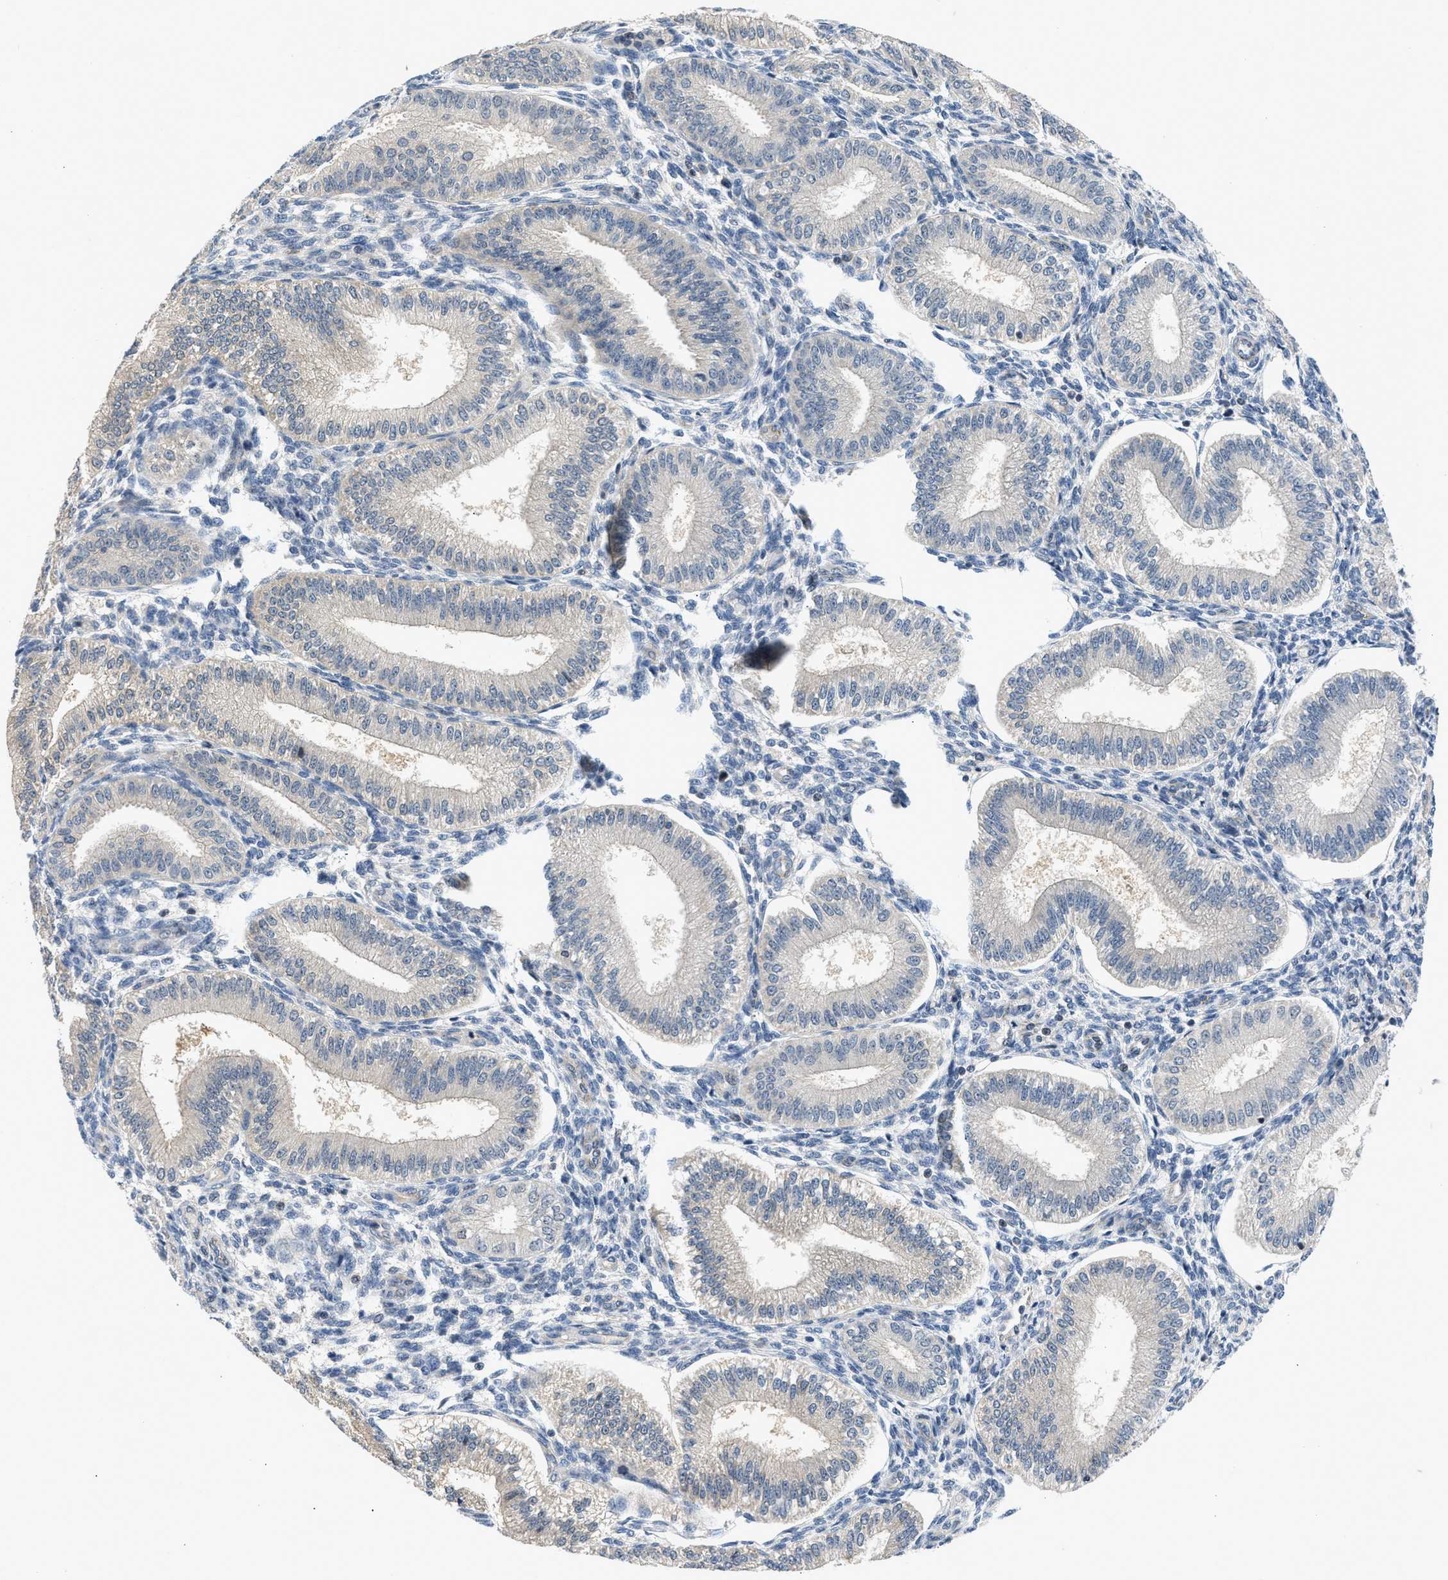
{"staining": {"intensity": "negative", "quantity": "none", "location": "none"}, "tissue": "endometrium", "cell_type": "Cells in endometrial stroma", "image_type": "normal", "snomed": [{"axis": "morphology", "description": "Normal tissue, NOS"}, {"axis": "topography", "description": "Endometrium"}], "caption": "The micrograph demonstrates no significant positivity in cells in endometrial stroma of endometrium. (Immunohistochemistry (ihc), brightfield microscopy, high magnification).", "gene": "OLIG3", "patient": {"sex": "female", "age": 39}}